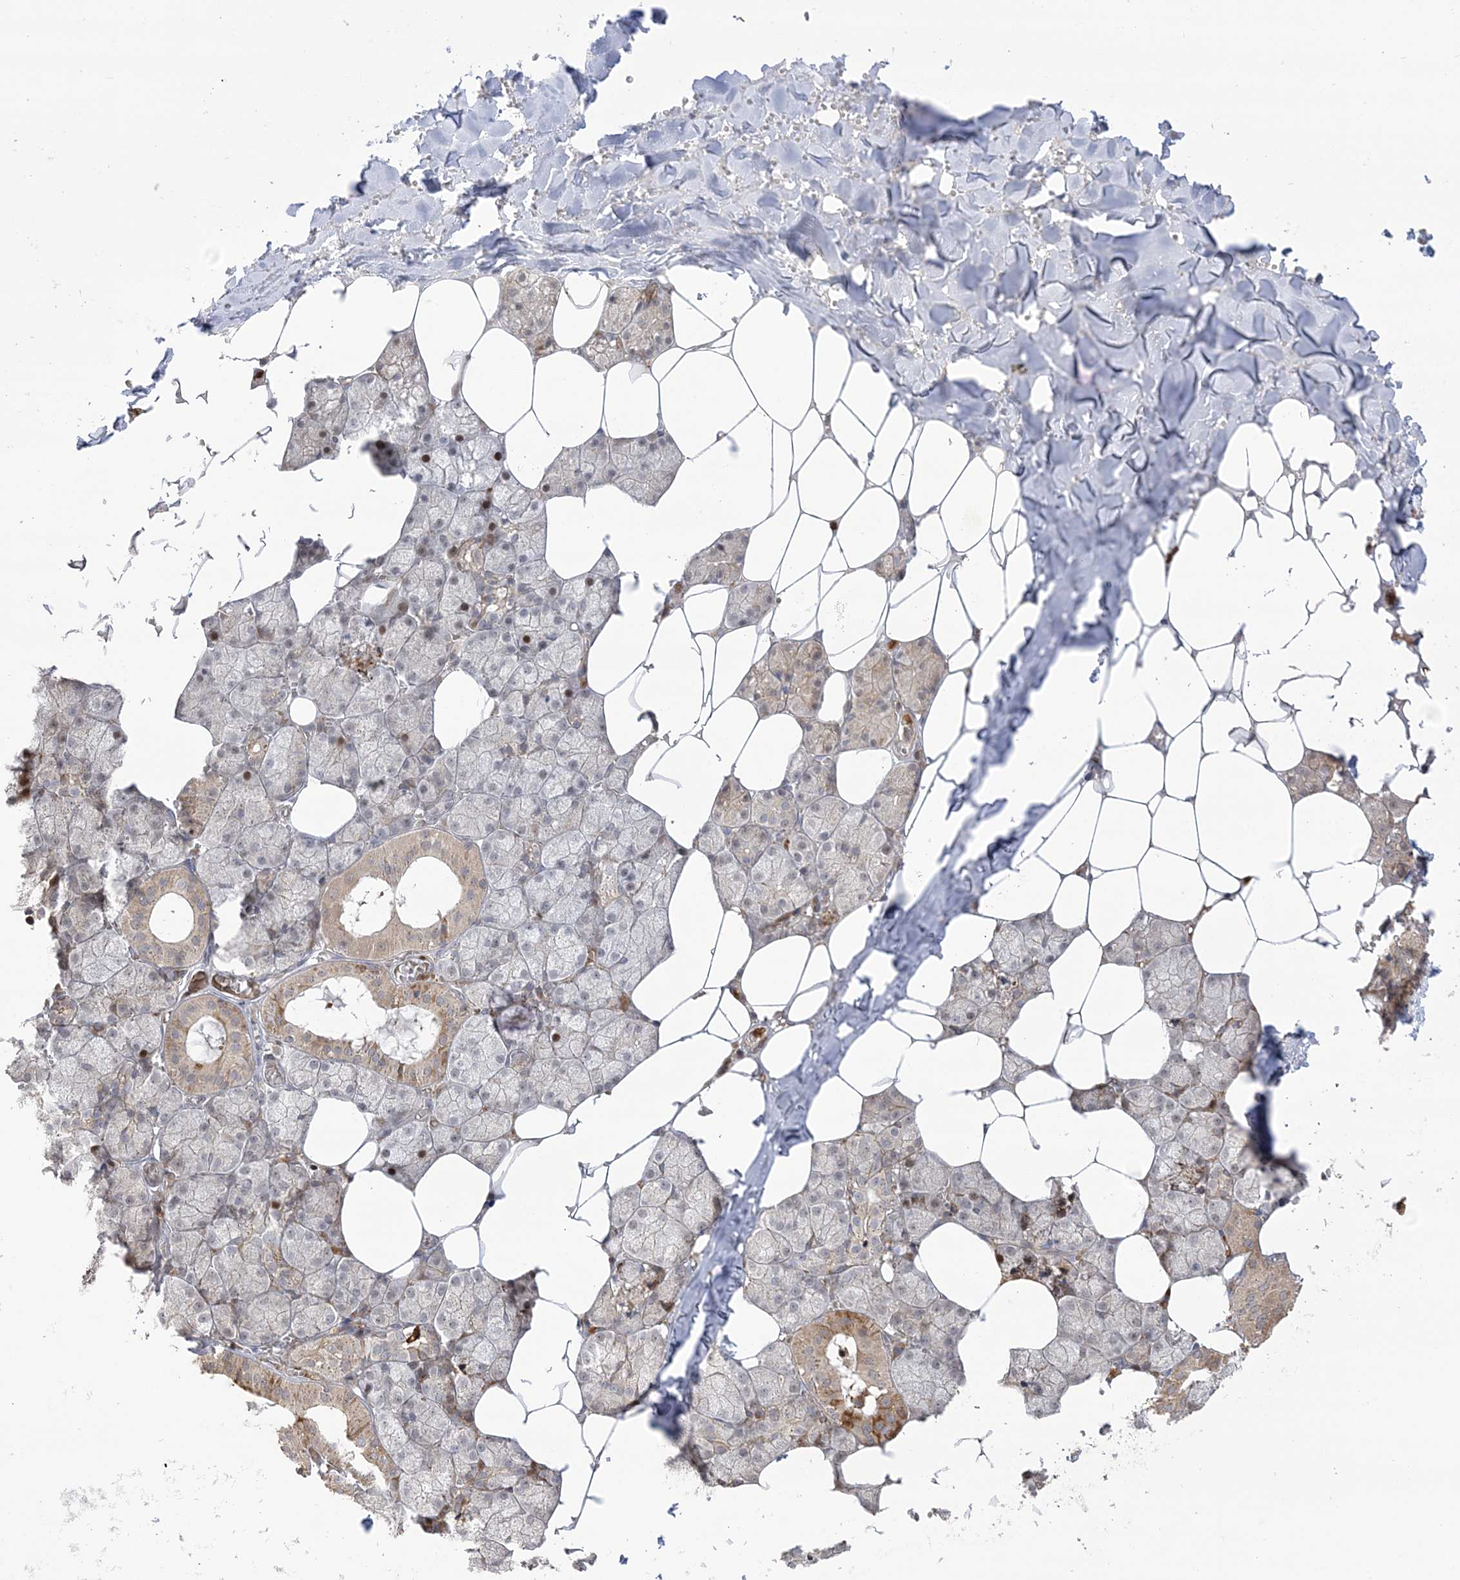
{"staining": {"intensity": "weak", "quantity": "<25%", "location": "cytoplasmic/membranous"}, "tissue": "salivary gland", "cell_type": "Glandular cells", "image_type": "normal", "snomed": [{"axis": "morphology", "description": "Normal tissue, NOS"}, {"axis": "topography", "description": "Salivary gland"}], "caption": "DAB immunohistochemical staining of normal human salivary gland displays no significant expression in glandular cells. (Stains: DAB immunohistochemistry with hematoxylin counter stain, Microscopy: brightfield microscopy at high magnification).", "gene": "NAF1", "patient": {"sex": "male", "age": 62}}